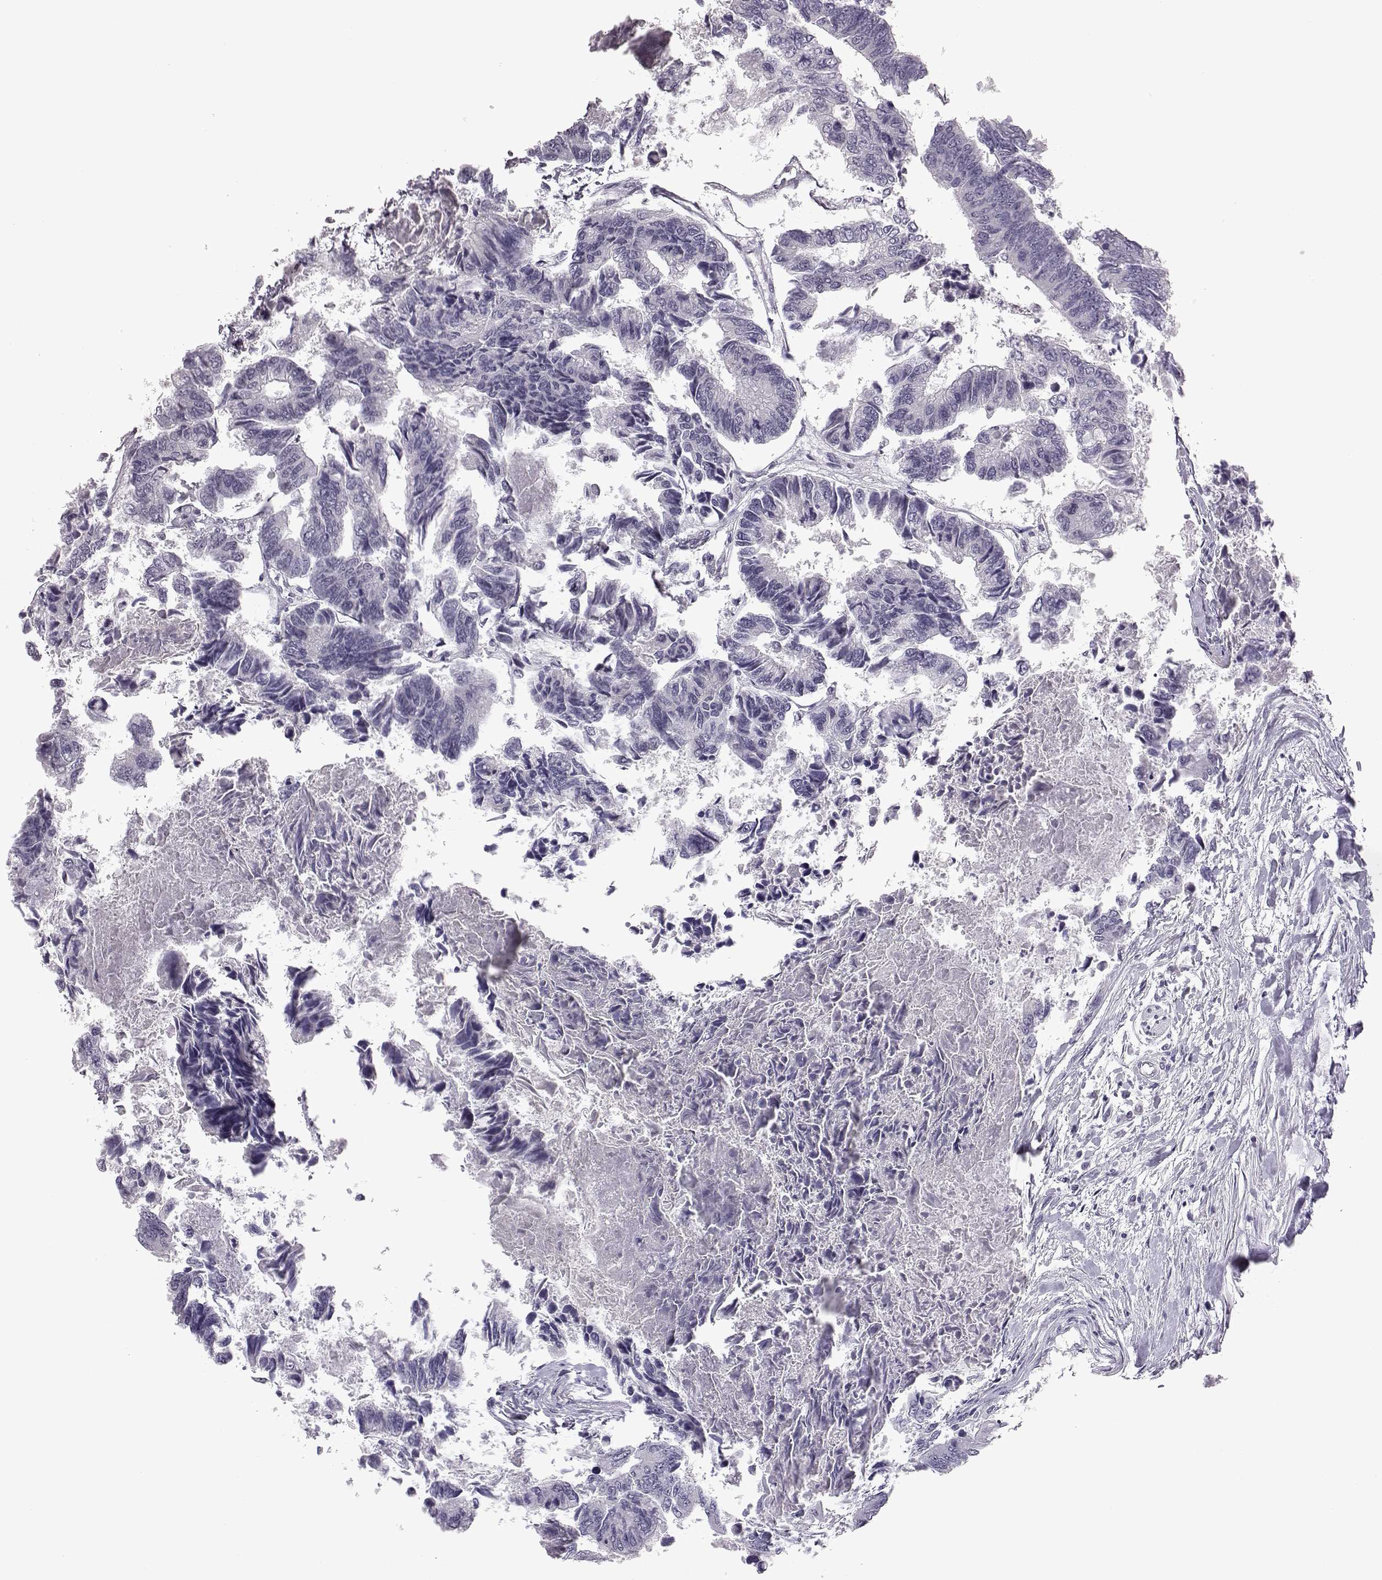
{"staining": {"intensity": "negative", "quantity": "none", "location": "none"}, "tissue": "colorectal cancer", "cell_type": "Tumor cells", "image_type": "cancer", "snomed": [{"axis": "morphology", "description": "Adenocarcinoma, NOS"}, {"axis": "topography", "description": "Colon"}], "caption": "The photomicrograph displays no significant positivity in tumor cells of colorectal cancer (adenocarcinoma). (Immunohistochemistry, brightfield microscopy, high magnification).", "gene": "C10orf62", "patient": {"sex": "female", "age": 65}}